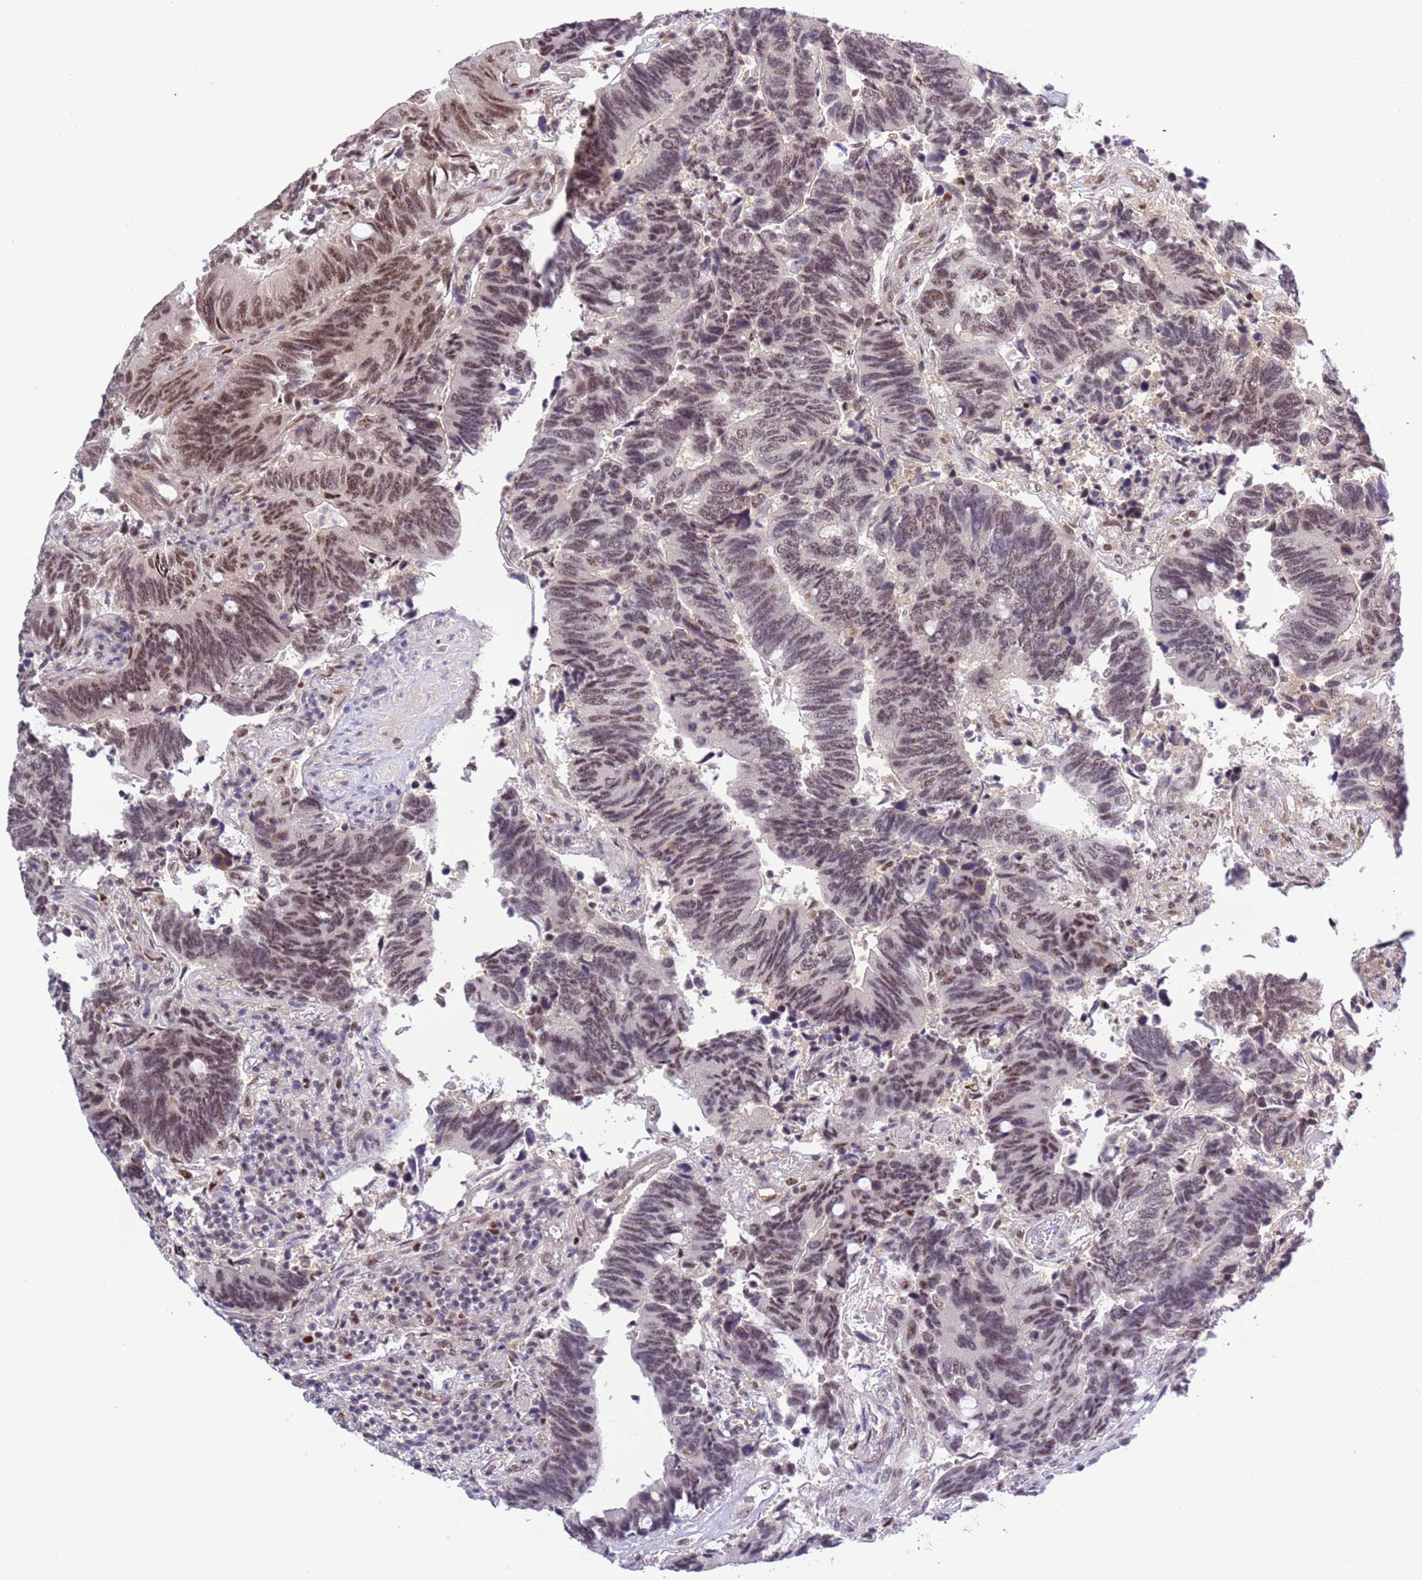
{"staining": {"intensity": "moderate", "quantity": ">75%", "location": "nuclear"}, "tissue": "colorectal cancer", "cell_type": "Tumor cells", "image_type": "cancer", "snomed": [{"axis": "morphology", "description": "Adenocarcinoma, NOS"}, {"axis": "topography", "description": "Colon"}], "caption": "An image of colorectal cancer (adenocarcinoma) stained for a protein demonstrates moderate nuclear brown staining in tumor cells.", "gene": "PRPF6", "patient": {"sex": "male", "age": 87}}